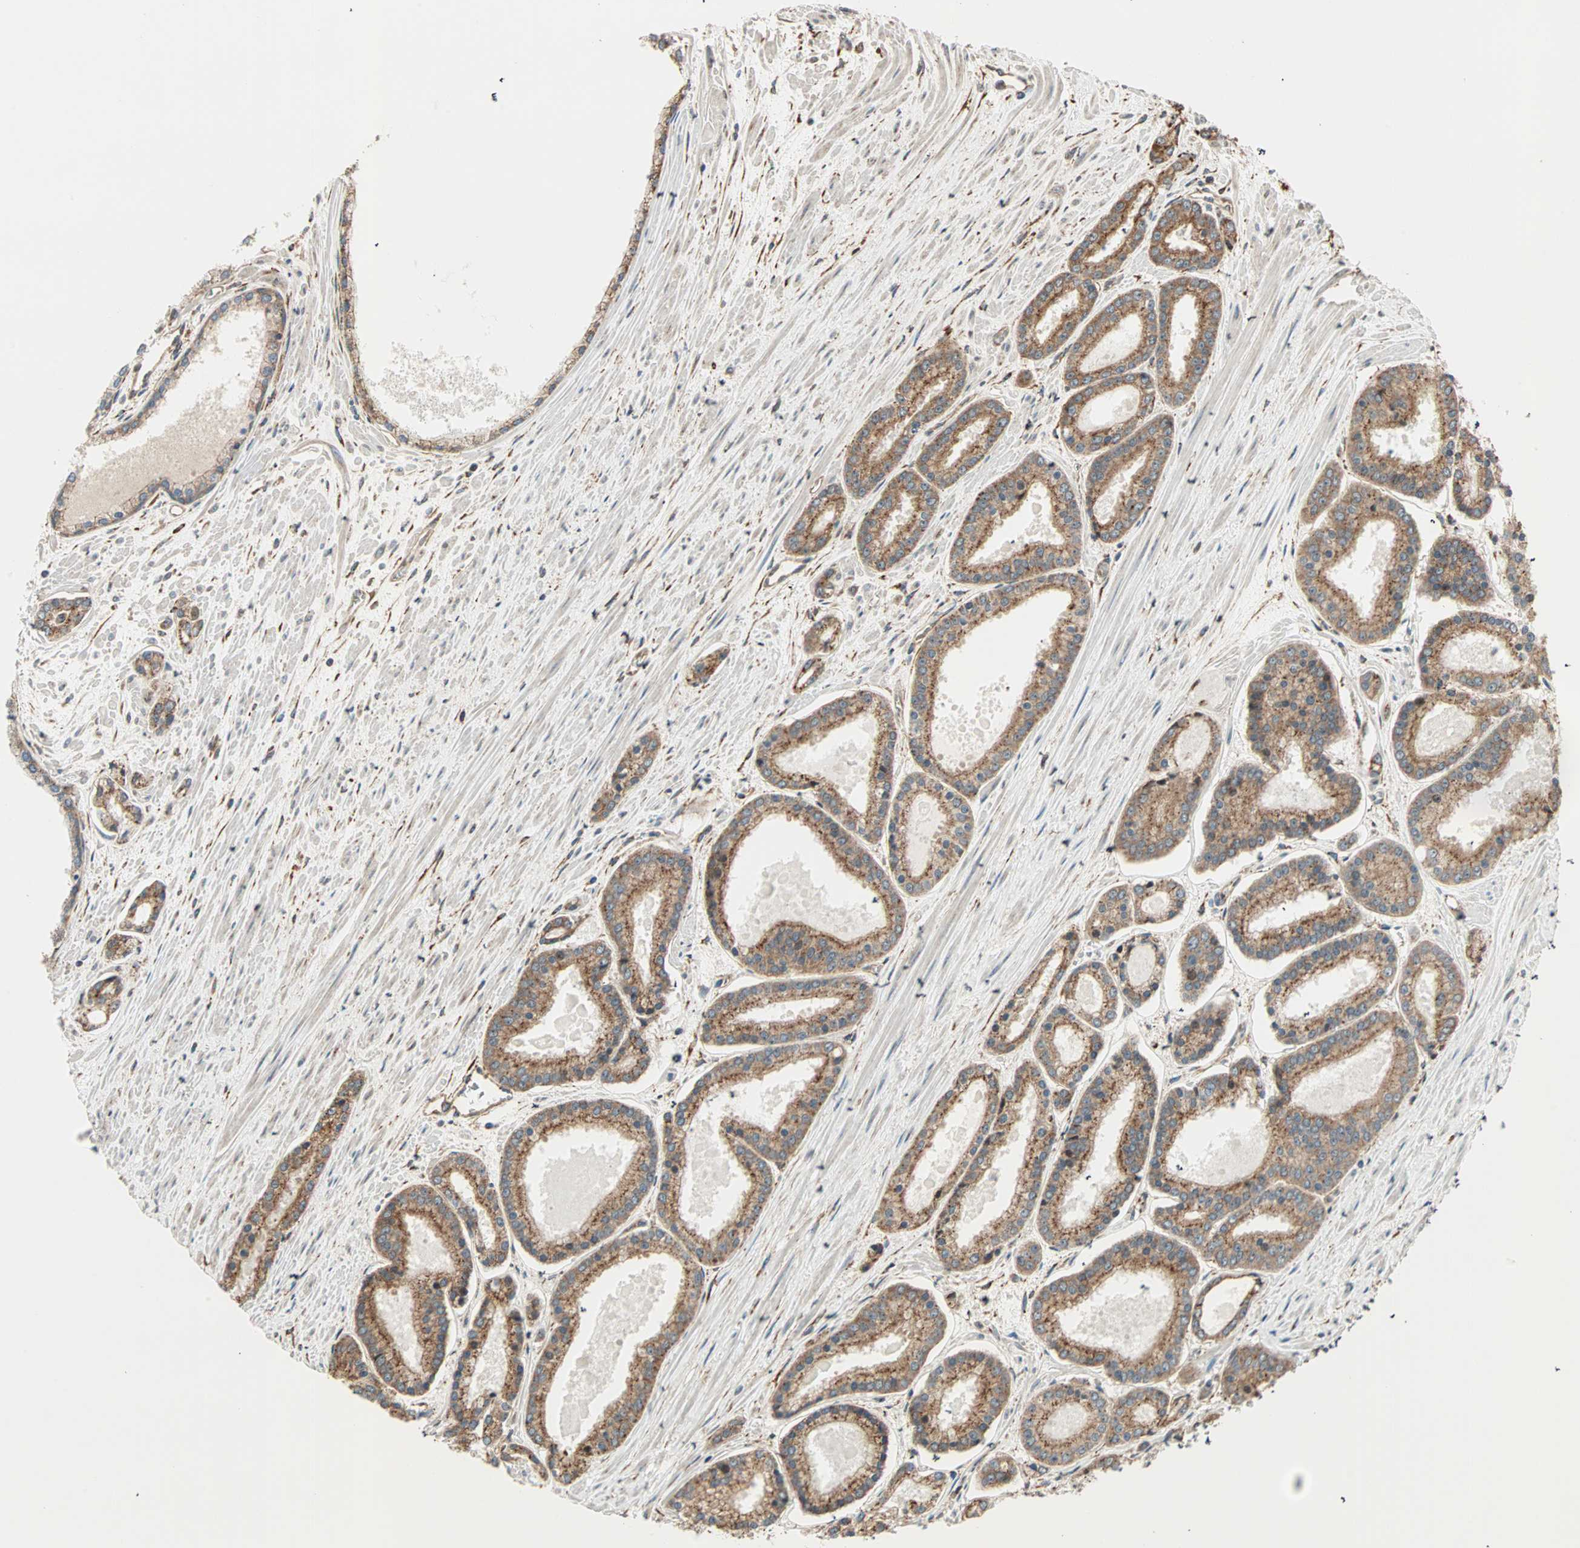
{"staining": {"intensity": "strong", "quantity": ">75%", "location": "cytoplasmic/membranous"}, "tissue": "prostate cancer", "cell_type": "Tumor cells", "image_type": "cancer", "snomed": [{"axis": "morphology", "description": "Adenocarcinoma, Low grade"}, {"axis": "topography", "description": "Prostate"}], "caption": "Immunohistochemistry staining of prostate adenocarcinoma (low-grade), which reveals high levels of strong cytoplasmic/membranous staining in approximately >75% of tumor cells indicating strong cytoplasmic/membranous protein positivity. The staining was performed using DAB (brown) for protein detection and nuclei were counterstained in hematoxylin (blue).", "gene": "P4HA1", "patient": {"sex": "male", "age": 59}}